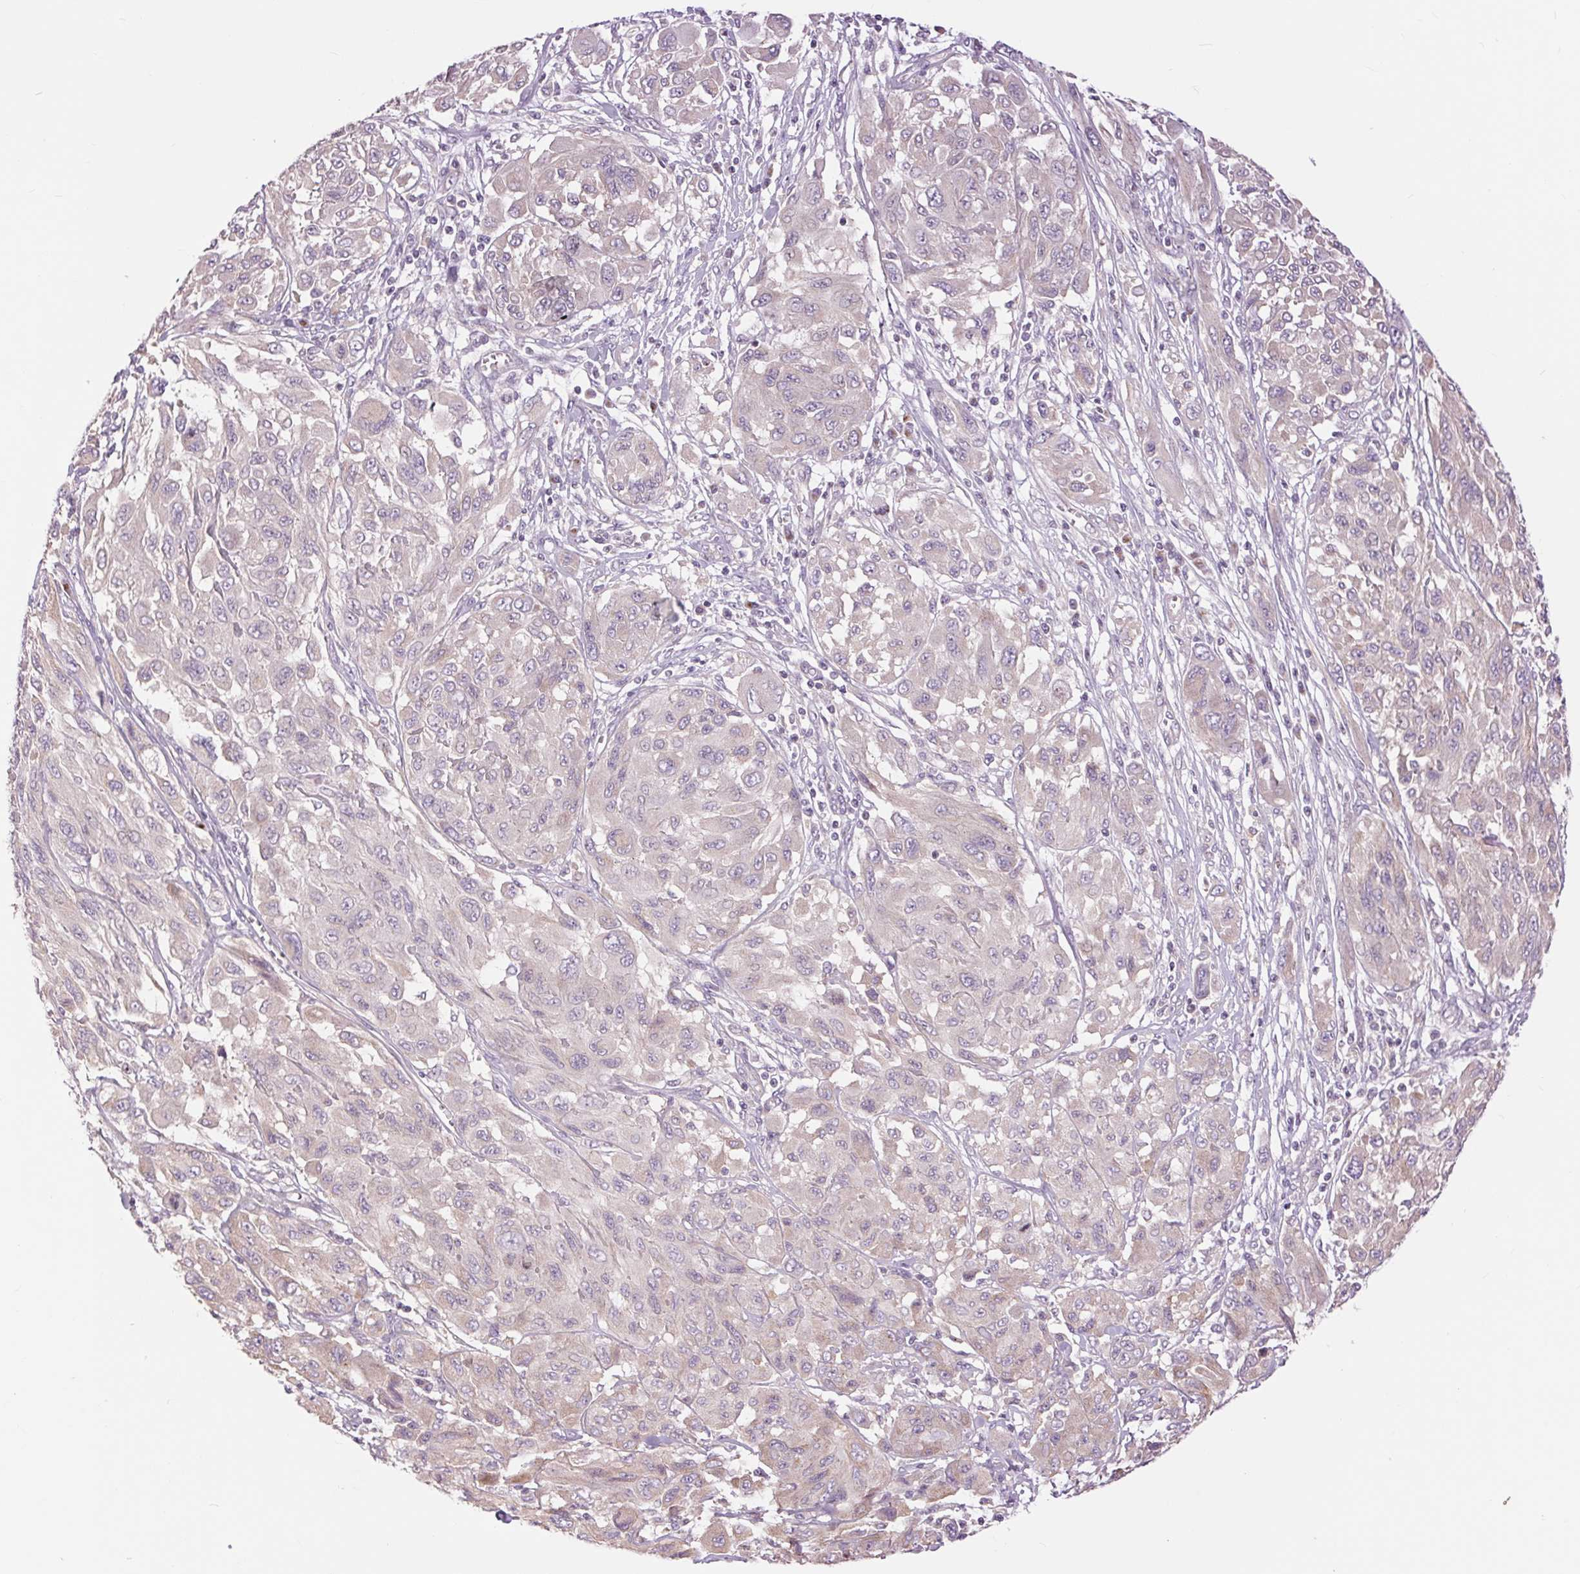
{"staining": {"intensity": "negative", "quantity": "none", "location": "none"}, "tissue": "melanoma", "cell_type": "Tumor cells", "image_type": "cancer", "snomed": [{"axis": "morphology", "description": "Malignant melanoma, NOS"}, {"axis": "topography", "description": "Skin"}], "caption": "Human malignant melanoma stained for a protein using IHC shows no positivity in tumor cells.", "gene": "CTNNA3", "patient": {"sex": "female", "age": 91}}